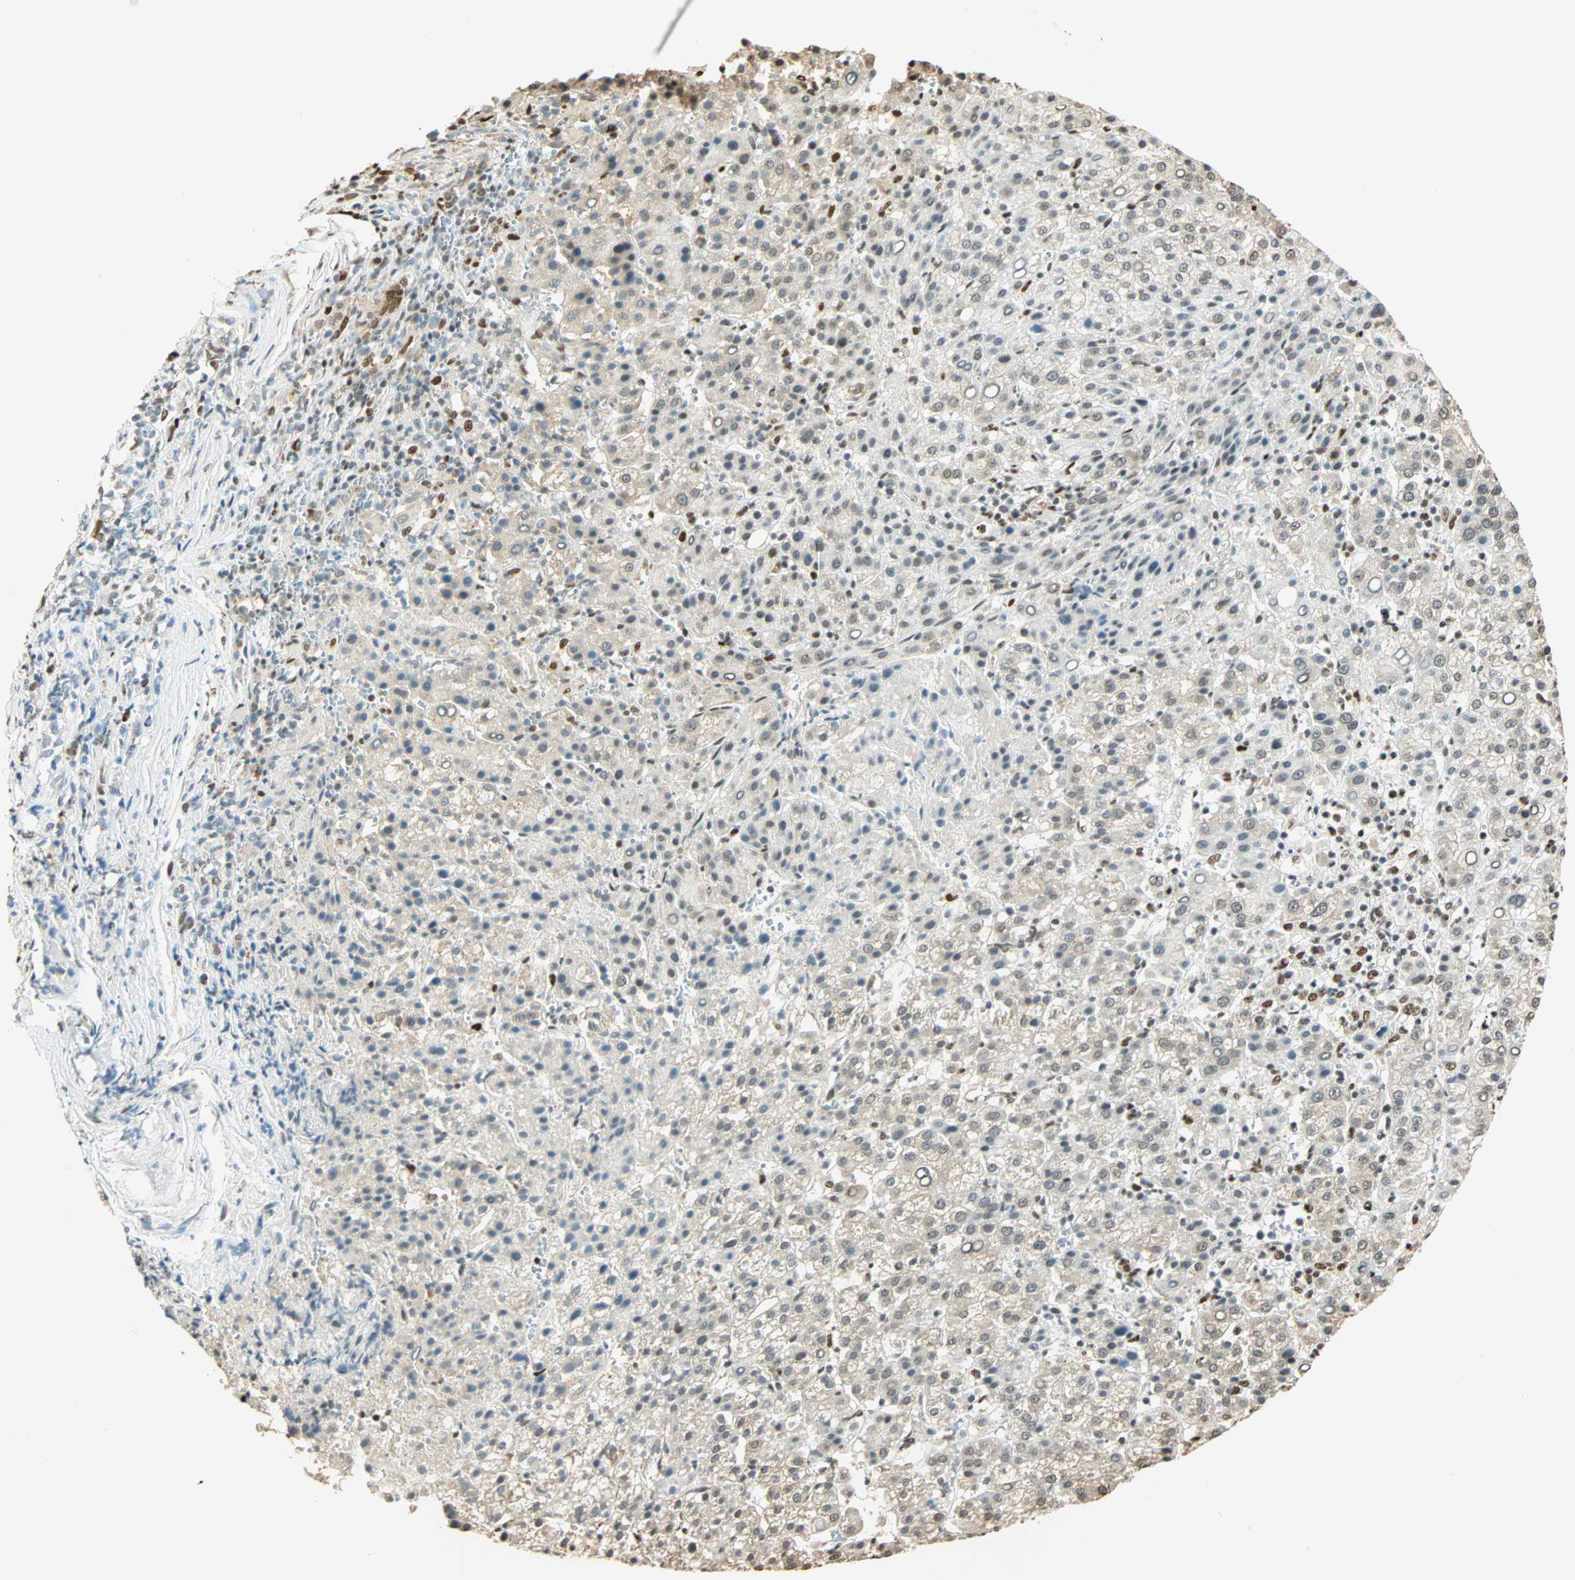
{"staining": {"intensity": "moderate", "quantity": "<25%", "location": "nuclear"}, "tissue": "liver cancer", "cell_type": "Tumor cells", "image_type": "cancer", "snomed": [{"axis": "morphology", "description": "Carcinoma, Hepatocellular, NOS"}, {"axis": "topography", "description": "Liver"}], "caption": "Immunohistochemical staining of human liver cancer (hepatocellular carcinoma) demonstrates moderate nuclear protein staining in approximately <25% of tumor cells.", "gene": "FANCG", "patient": {"sex": "female", "age": 58}}